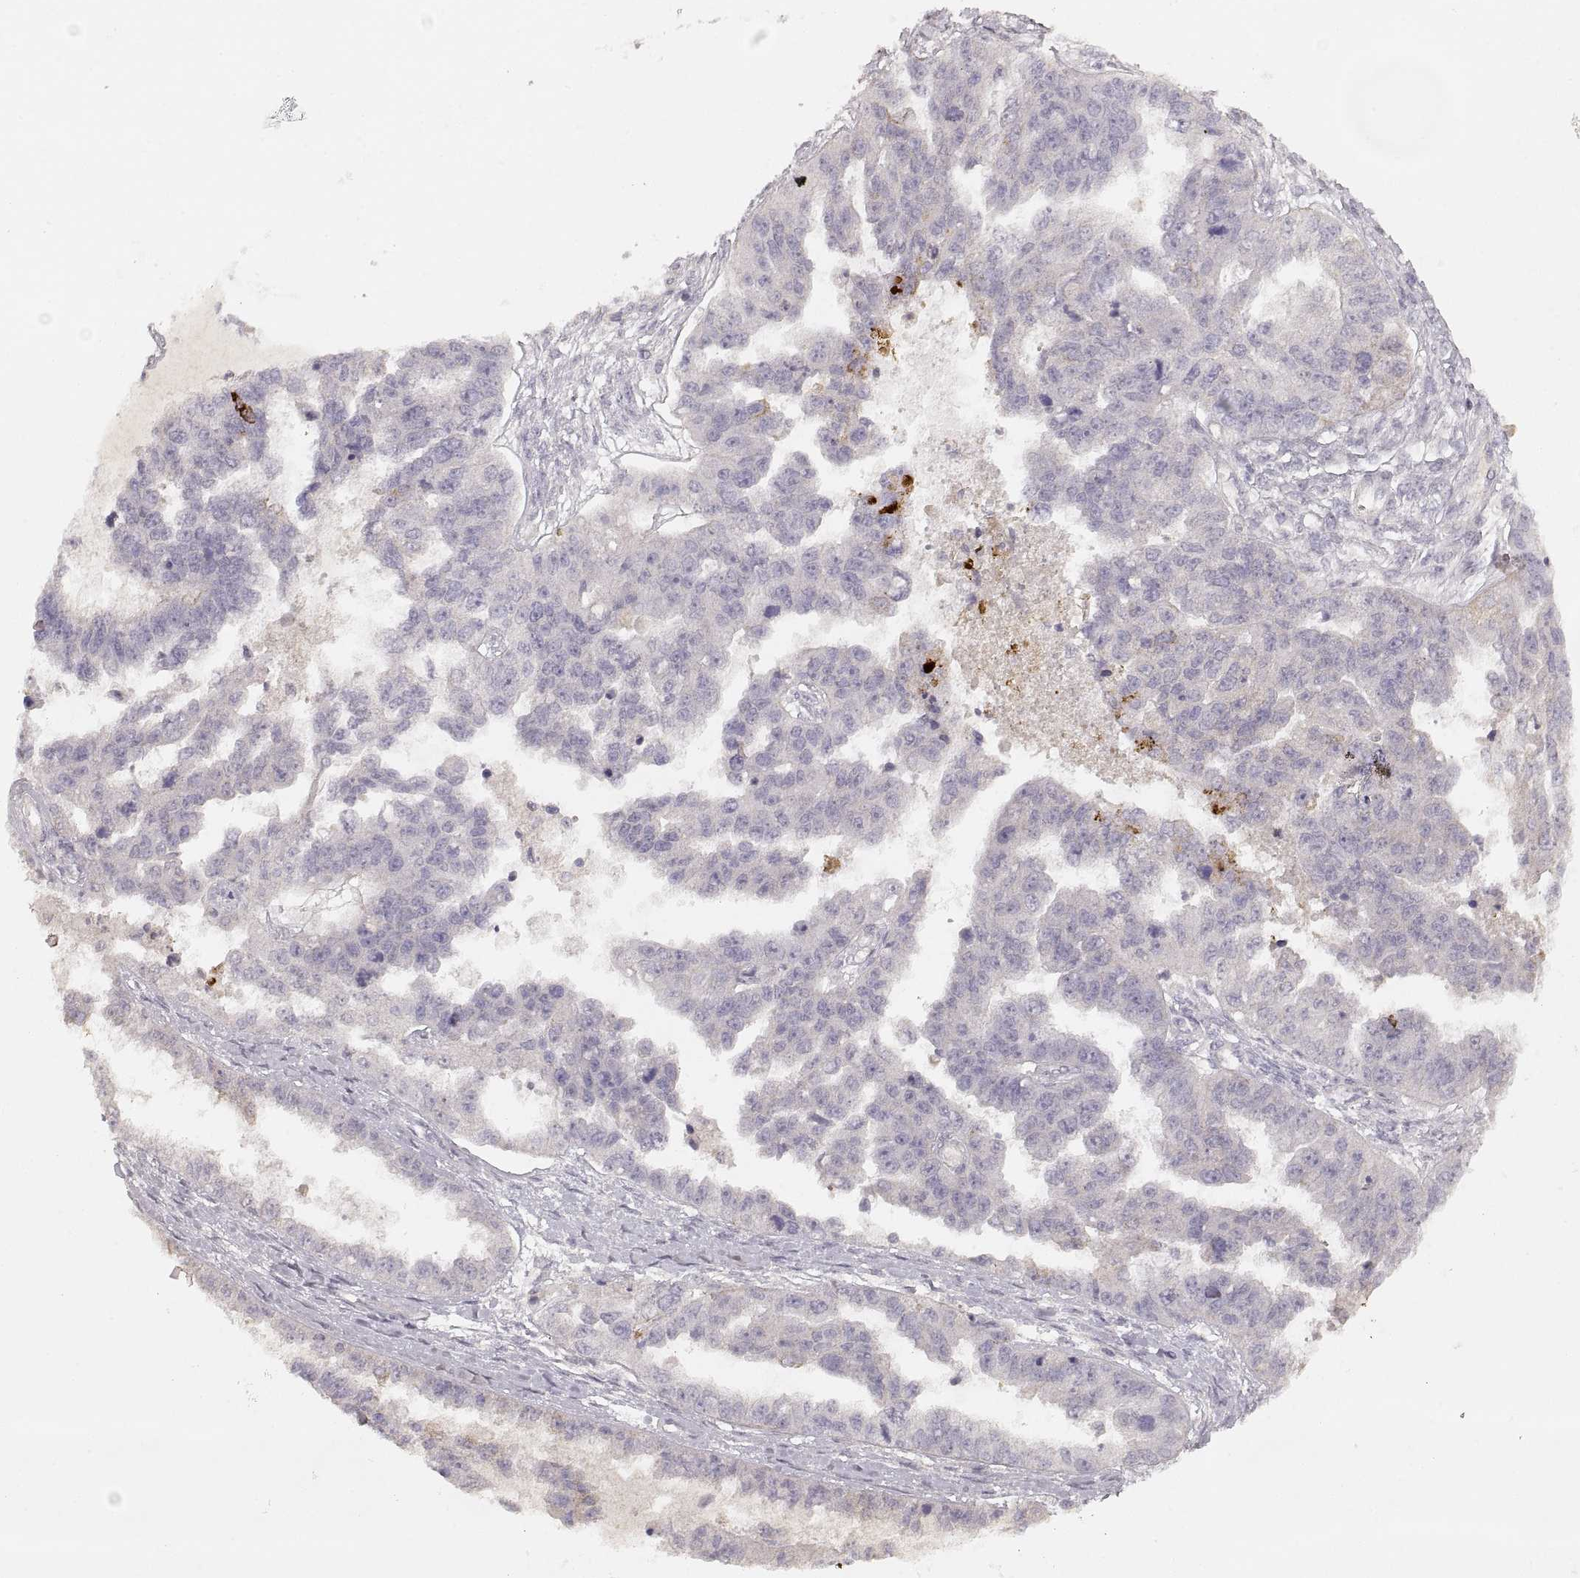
{"staining": {"intensity": "negative", "quantity": "none", "location": "none"}, "tissue": "ovarian cancer", "cell_type": "Tumor cells", "image_type": "cancer", "snomed": [{"axis": "morphology", "description": "Cystadenocarcinoma, serous, NOS"}, {"axis": "topography", "description": "Ovary"}], "caption": "High power microscopy photomicrograph of an immunohistochemistry (IHC) micrograph of serous cystadenocarcinoma (ovarian), revealing no significant positivity in tumor cells.", "gene": "LAMC2", "patient": {"sex": "female", "age": 58}}